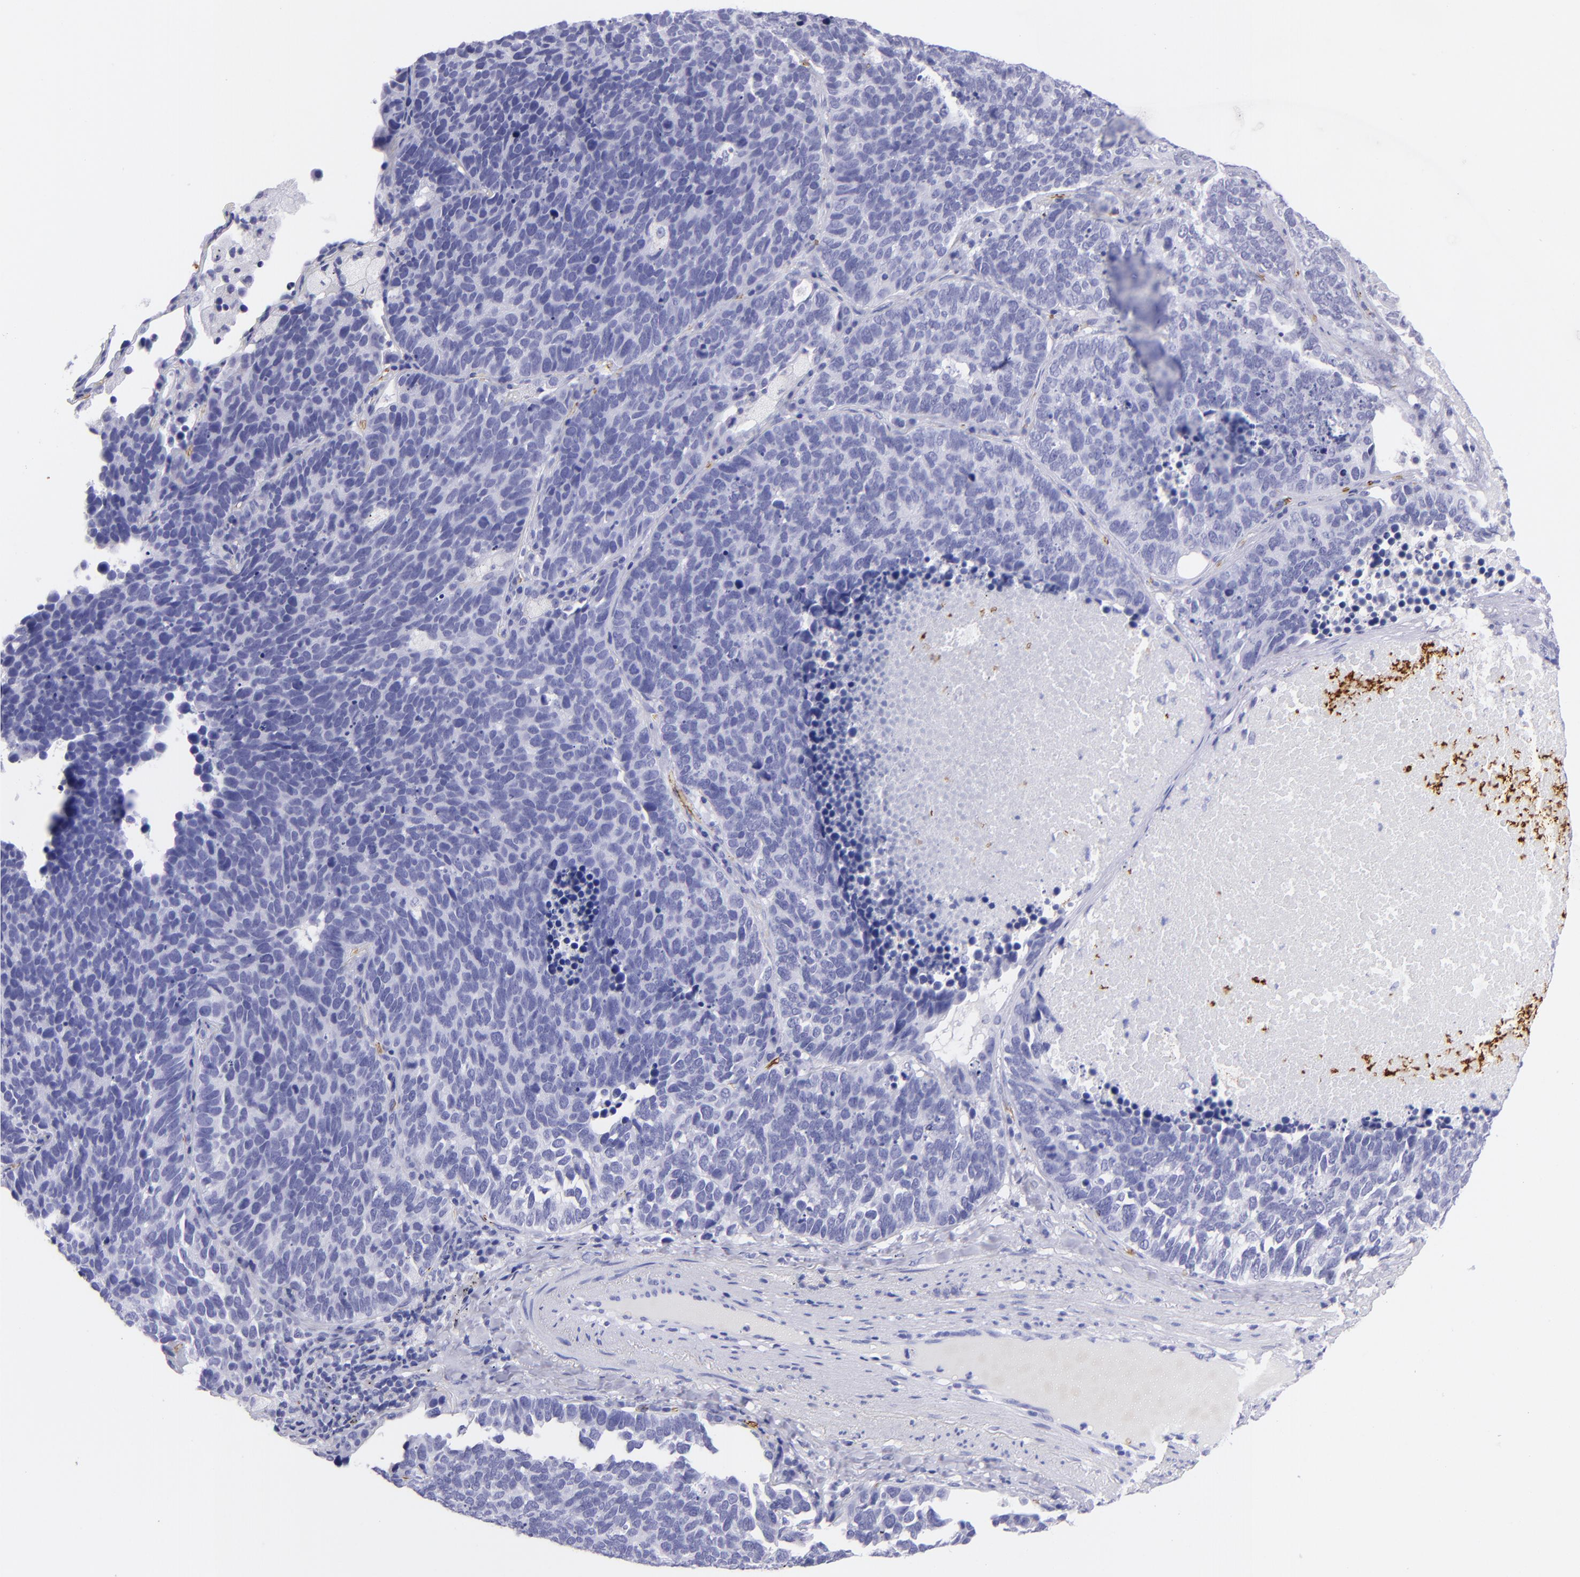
{"staining": {"intensity": "negative", "quantity": "none", "location": "none"}, "tissue": "lung cancer", "cell_type": "Tumor cells", "image_type": "cancer", "snomed": [{"axis": "morphology", "description": "Neoplasm, malignant, NOS"}, {"axis": "topography", "description": "Lung"}], "caption": "An IHC image of malignant neoplasm (lung) is shown. There is no staining in tumor cells of malignant neoplasm (lung).", "gene": "GYPA", "patient": {"sex": "female", "age": 75}}